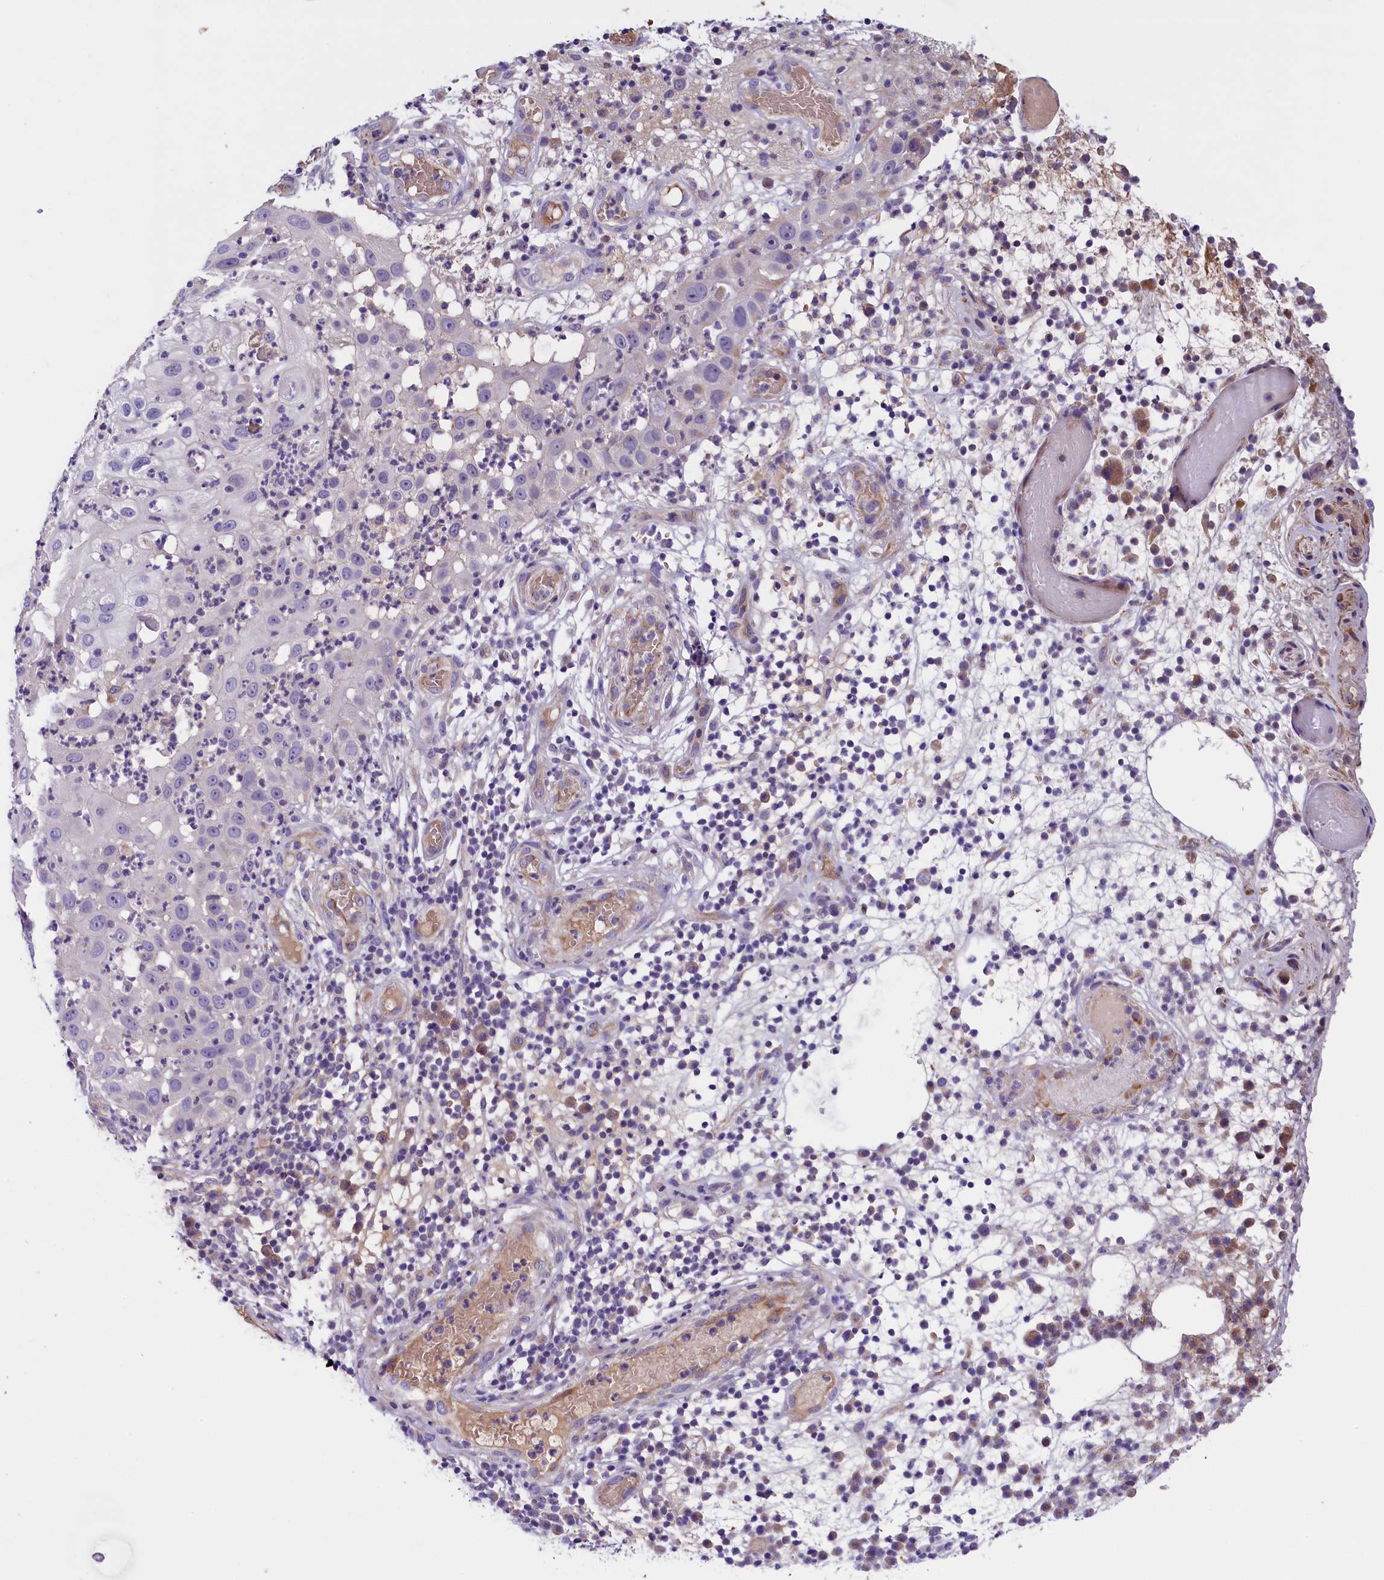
{"staining": {"intensity": "negative", "quantity": "none", "location": "none"}, "tissue": "skin cancer", "cell_type": "Tumor cells", "image_type": "cancer", "snomed": [{"axis": "morphology", "description": "Squamous cell carcinoma, NOS"}, {"axis": "topography", "description": "Skin"}], "caption": "A histopathology image of human skin cancer is negative for staining in tumor cells.", "gene": "CCDC32", "patient": {"sex": "female", "age": 44}}